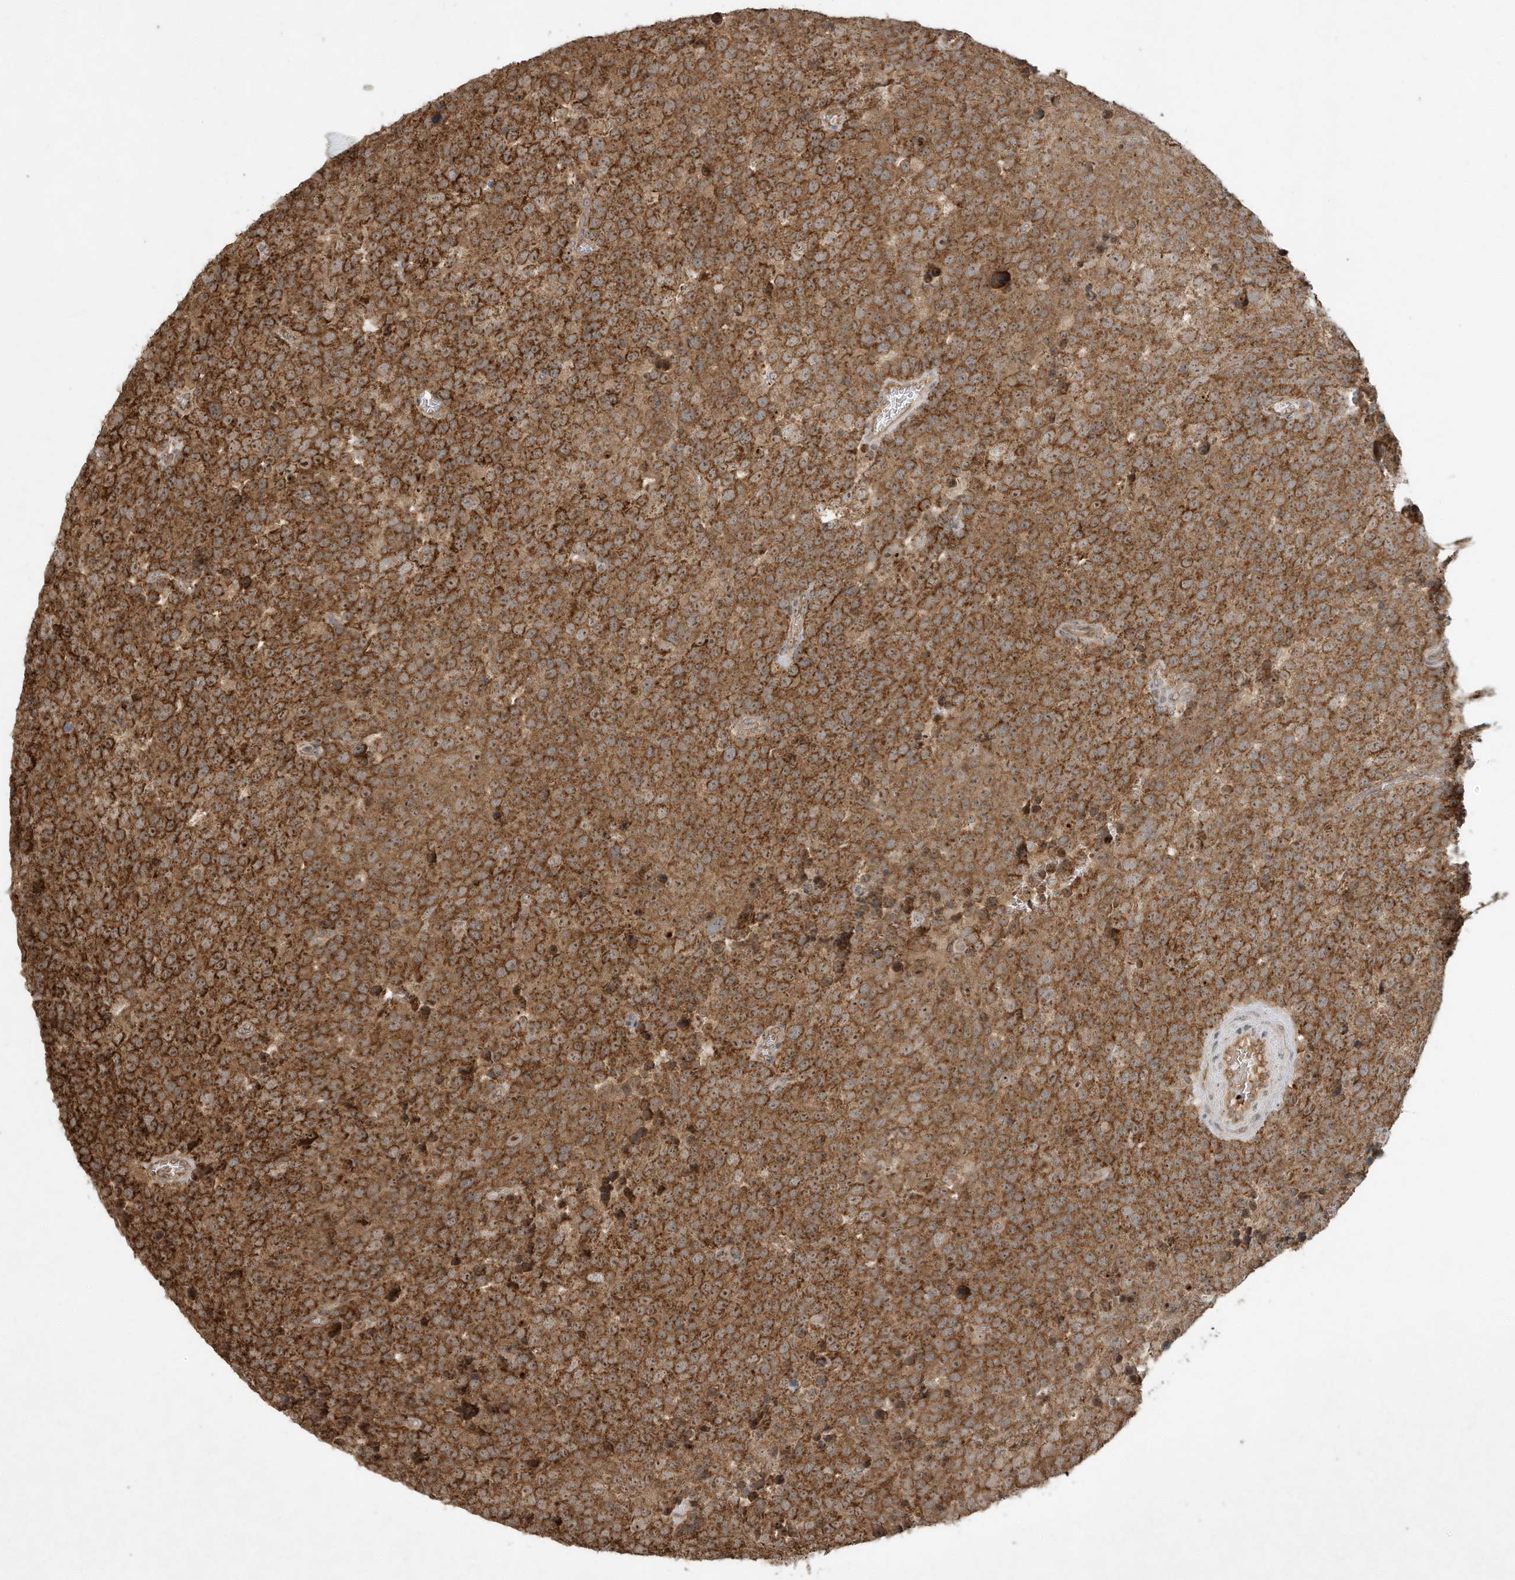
{"staining": {"intensity": "strong", "quantity": ">75%", "location": "cytoplasmic/membranous,nuclear"}, "tissue": "testis cancer", "cell_type": "Tumor cells", "image_type": "cancer", "snomed": [{"axis": "morphology", "description": "Seminoma, NOS"}, {"axis": "topography", "description": "Testis"}], "caption": "The micrograph shows a brown stain indicating the presence of a protein in the cytoplasmic/membranous and nuclear of tumor cells in testis cancer (seminoma).", "gene": "ABCB9", "patient": {"sex": "male", "age": 71}}